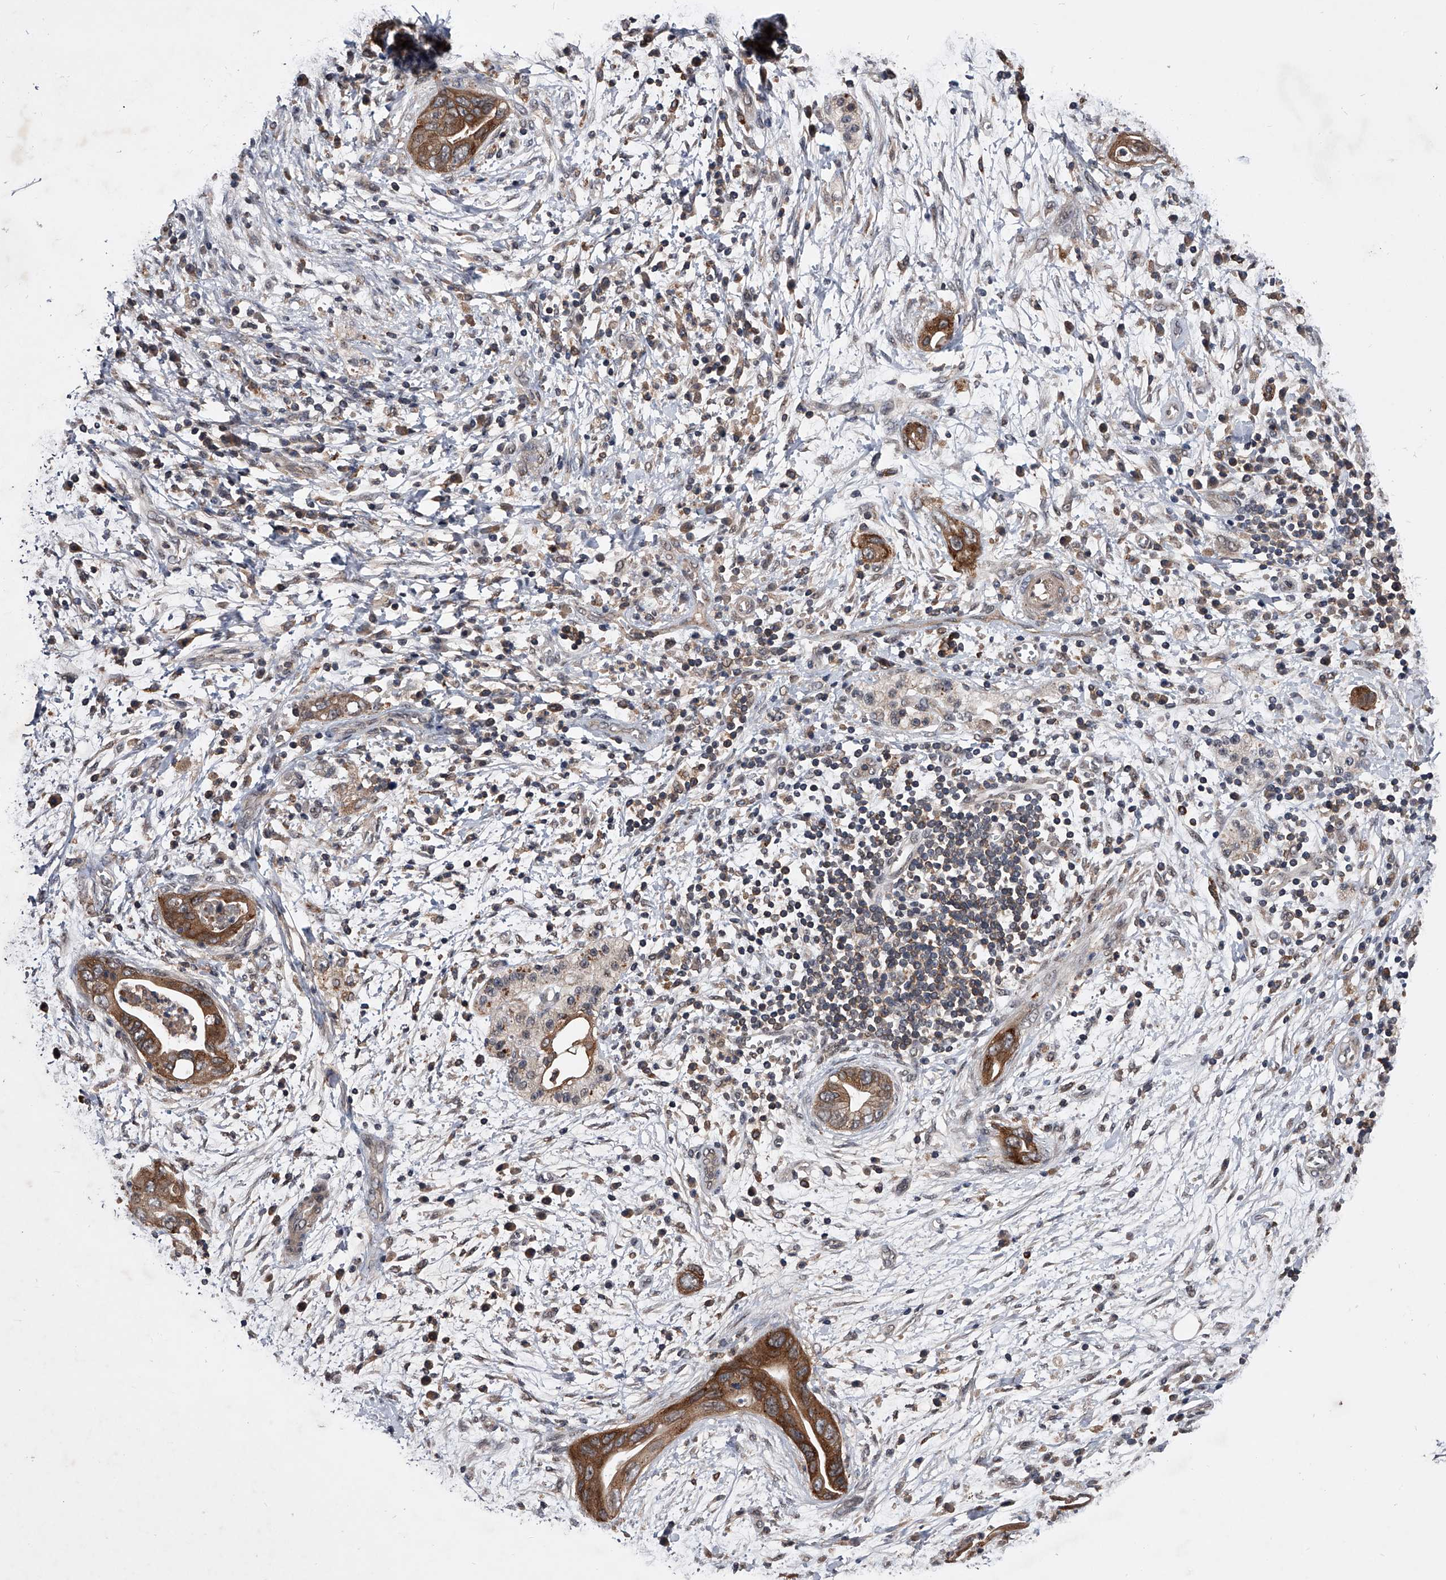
{"staining": {"intensity": "strong", "quantity": "25%-75%", "location": "cytoplasmic/membranous"}, "tissue": "pancreatic cancer", "cell_type": "Tumor cells", "image_type": "cancer", "snomed": [{"axis": "morphology", "description": "Adenocarcinoma, NOS"}, {"axis": "topography", "description": "Pancreas"}], "caption": "Adenocarcinoma (pancreatic) stained with DAB IHC reveals high levels of strong cytoplasmic/membranous positivity in approximately 25%-75% of tumor cells. (brown staining indicates protein expression, while blue staining denotes nuclei).", "gene": "ZNF30", "patient": {"sex": "male", "age": 75}}